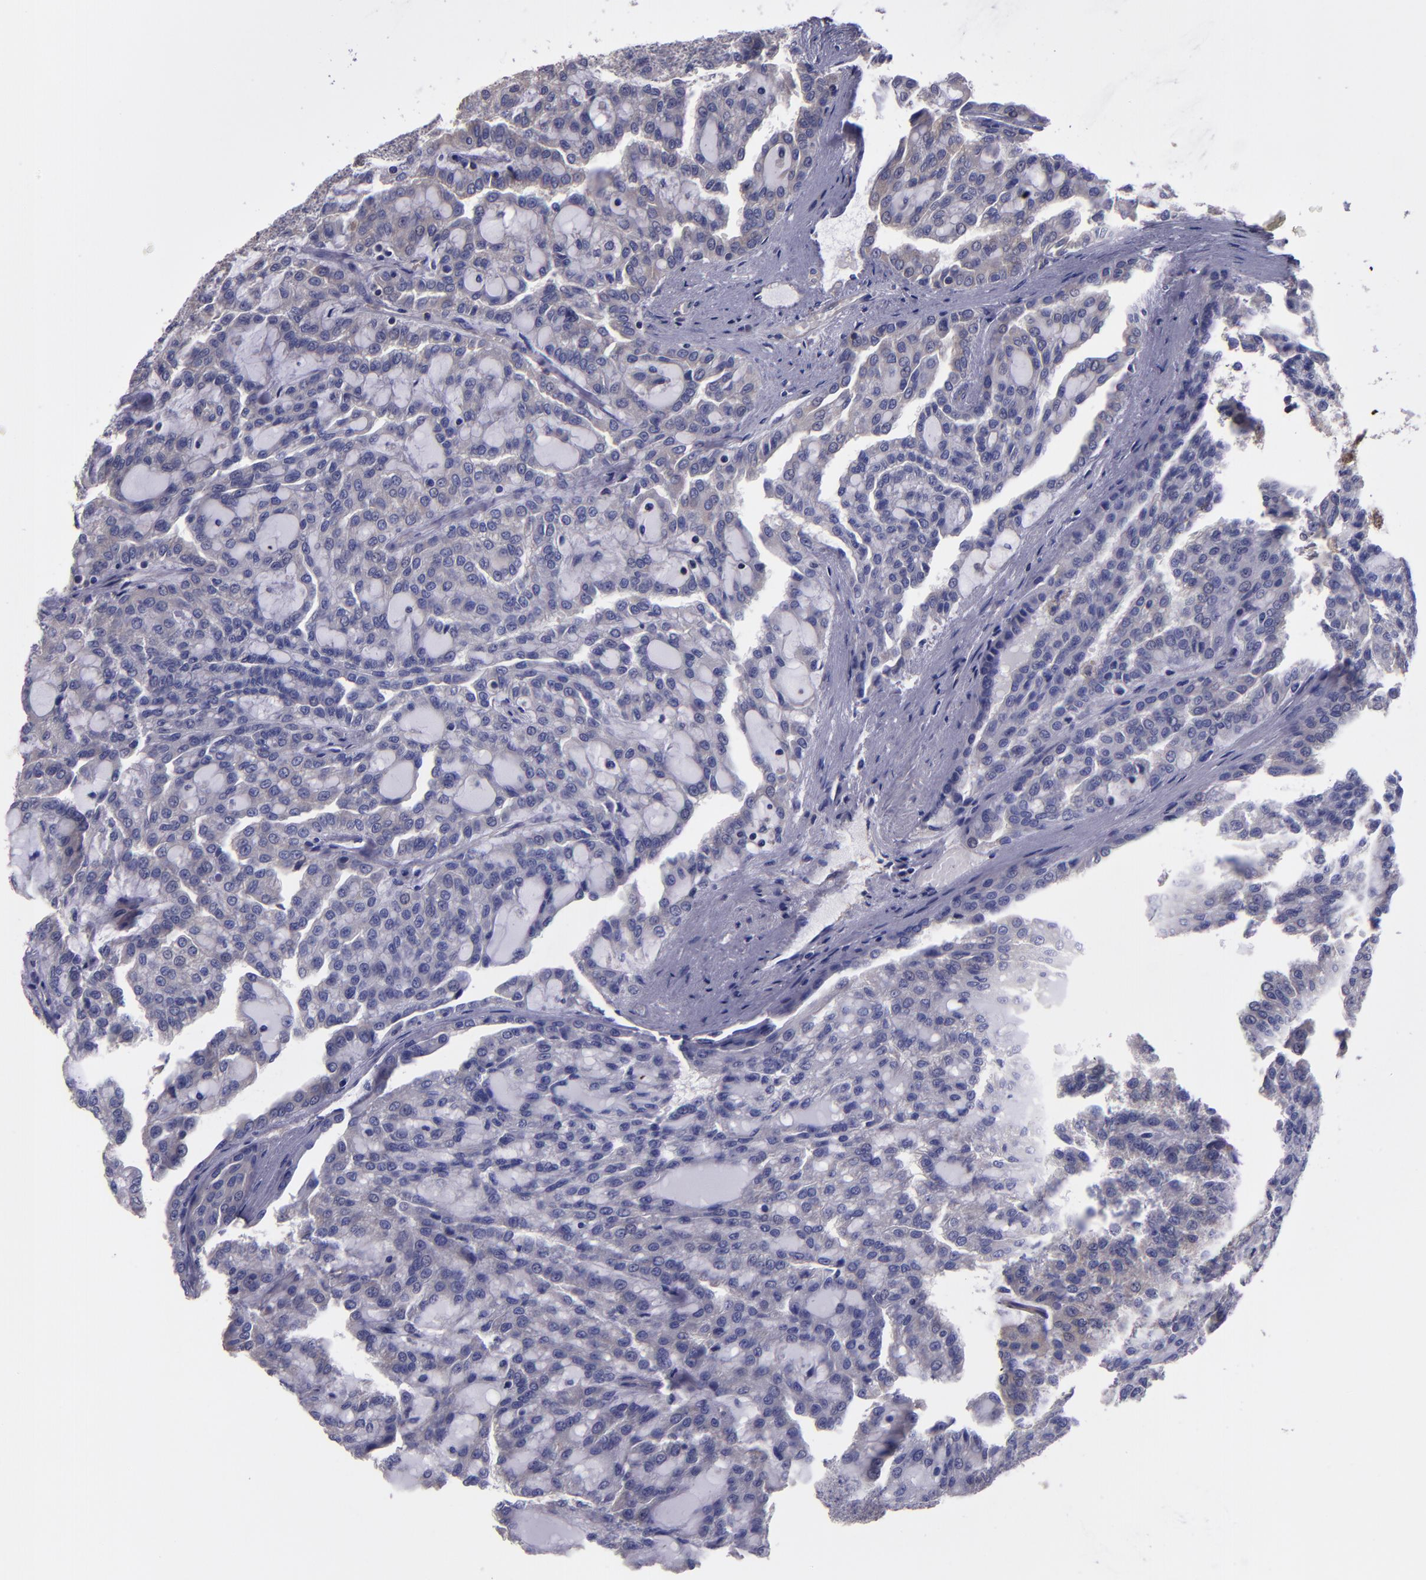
{"staining": {"intensity": "negative", "quantity": "none", "location": "none"}, "tissue": "renal cancer", "cell_type": "Tumor cells", "image_type": "cancer", "snomed": [{"axis": "morphology", "description": "Adenocarcinoma, NOS"}, {"axis": "topography", "description": "Kidney"}], "caption": "The photomicrograph exhibits no staining of tumor cells in renal cancer. Brightfield microscopy of immunohistochemistry (IHC) stained with DAB (3,3'-diaminobenzidine) (brown) and hematoxylin (blue), captured at high magnification.", "gene": "CARS1", "patient": {"sex": "male", "age": 63}}